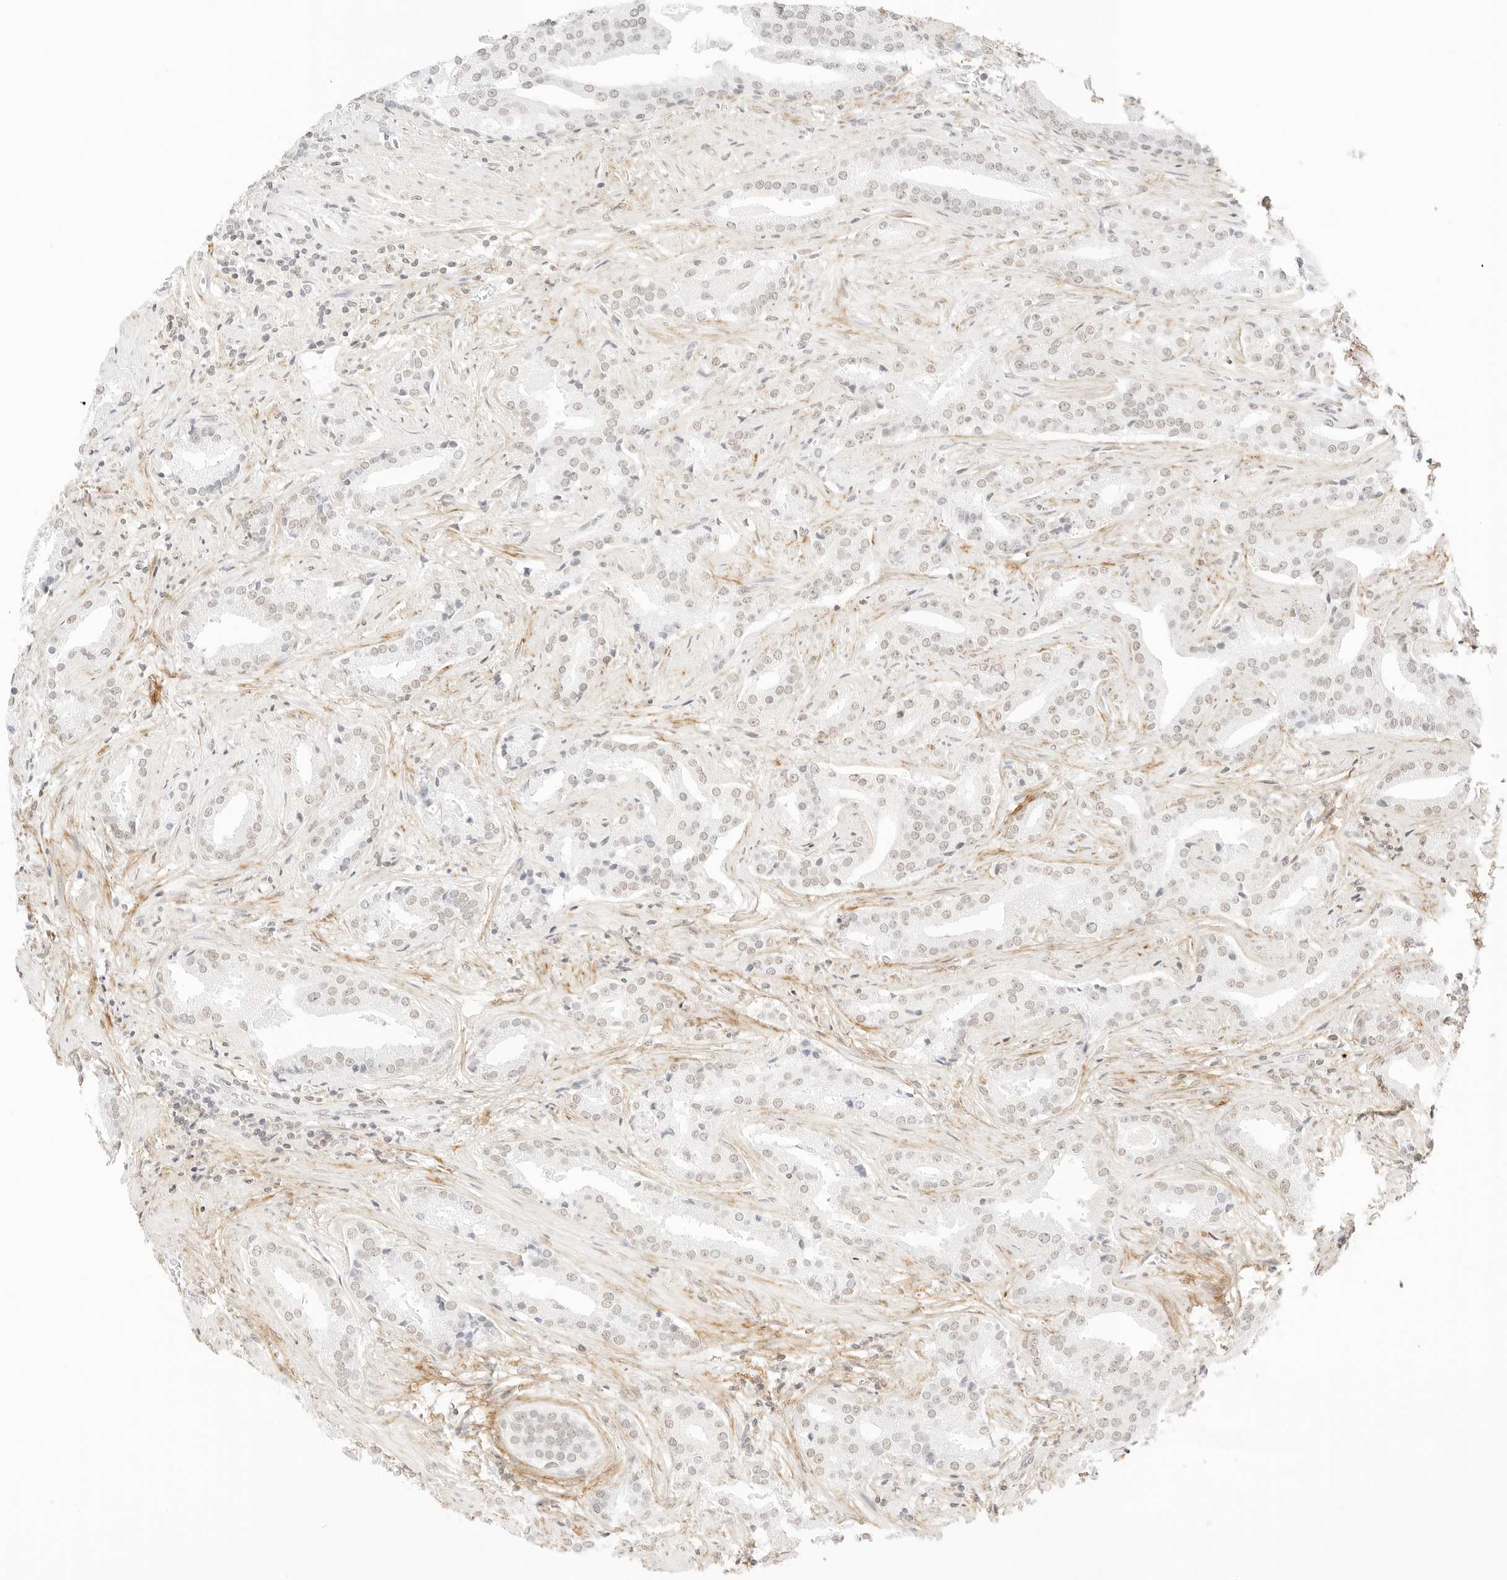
{"staining": {"intensity": "weak", "quantity": "25%-75%", "location": "nuclear"}, "tissue": "prostate cancer", "cell_type": "Tumor cells", "image_type": "cancer", "snomed": [{"axis": "morphology", "description": "Adenocarcinoma, Low grade"}, {"axis": "topography", "description": "Prostate"}], "caption": "The histopathology image reveals a brown stain indicating the presence of a protein in the nuclear of tumor cells in prostate cancer (adenocarcinoma (low-grade)).", "gene": "FBLN5", "patient": {"sex": "male", "age": 67}}